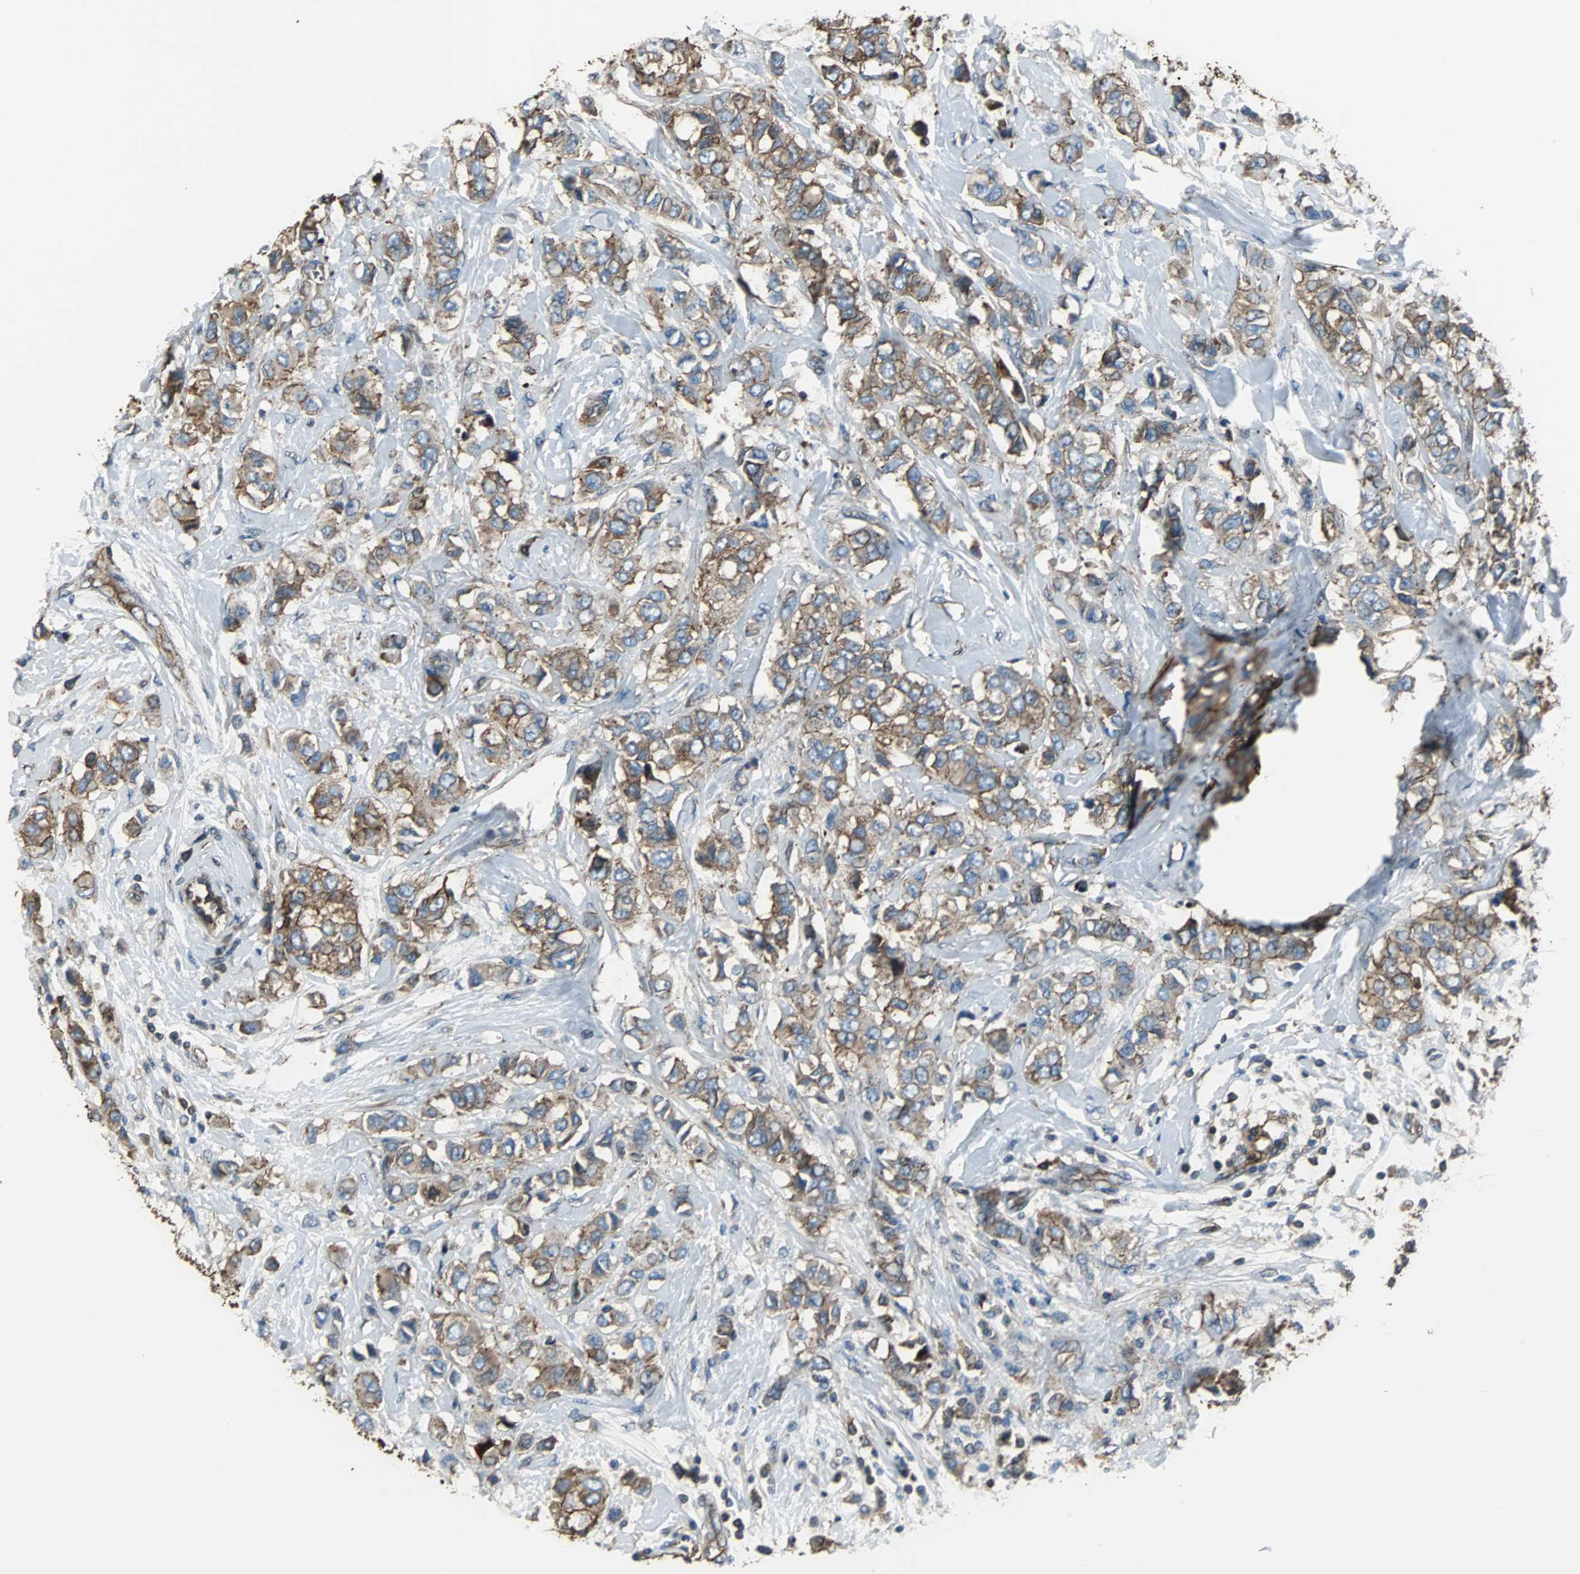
{"staining": {"intensity": "strong", "quantity": ">75%", "location": "cytoplasmic/membranous"}, "tissue": "breast cancer", "cell_type": "Tumor cells", "image_type": "cancer", "snomed": [{"axis": "morphology", "description": "Duct carcinoma"}, {"axis": "topography", "description": "Breast"}], "caption": "Immunohistochemical staining of human breast intraductal carcinoma displays high levels of strong cytoplasmic/membranous staining in about >75% of tumor cells.", "gene": "ACTN1", "patient": {"sex": "female", "age": 50}}